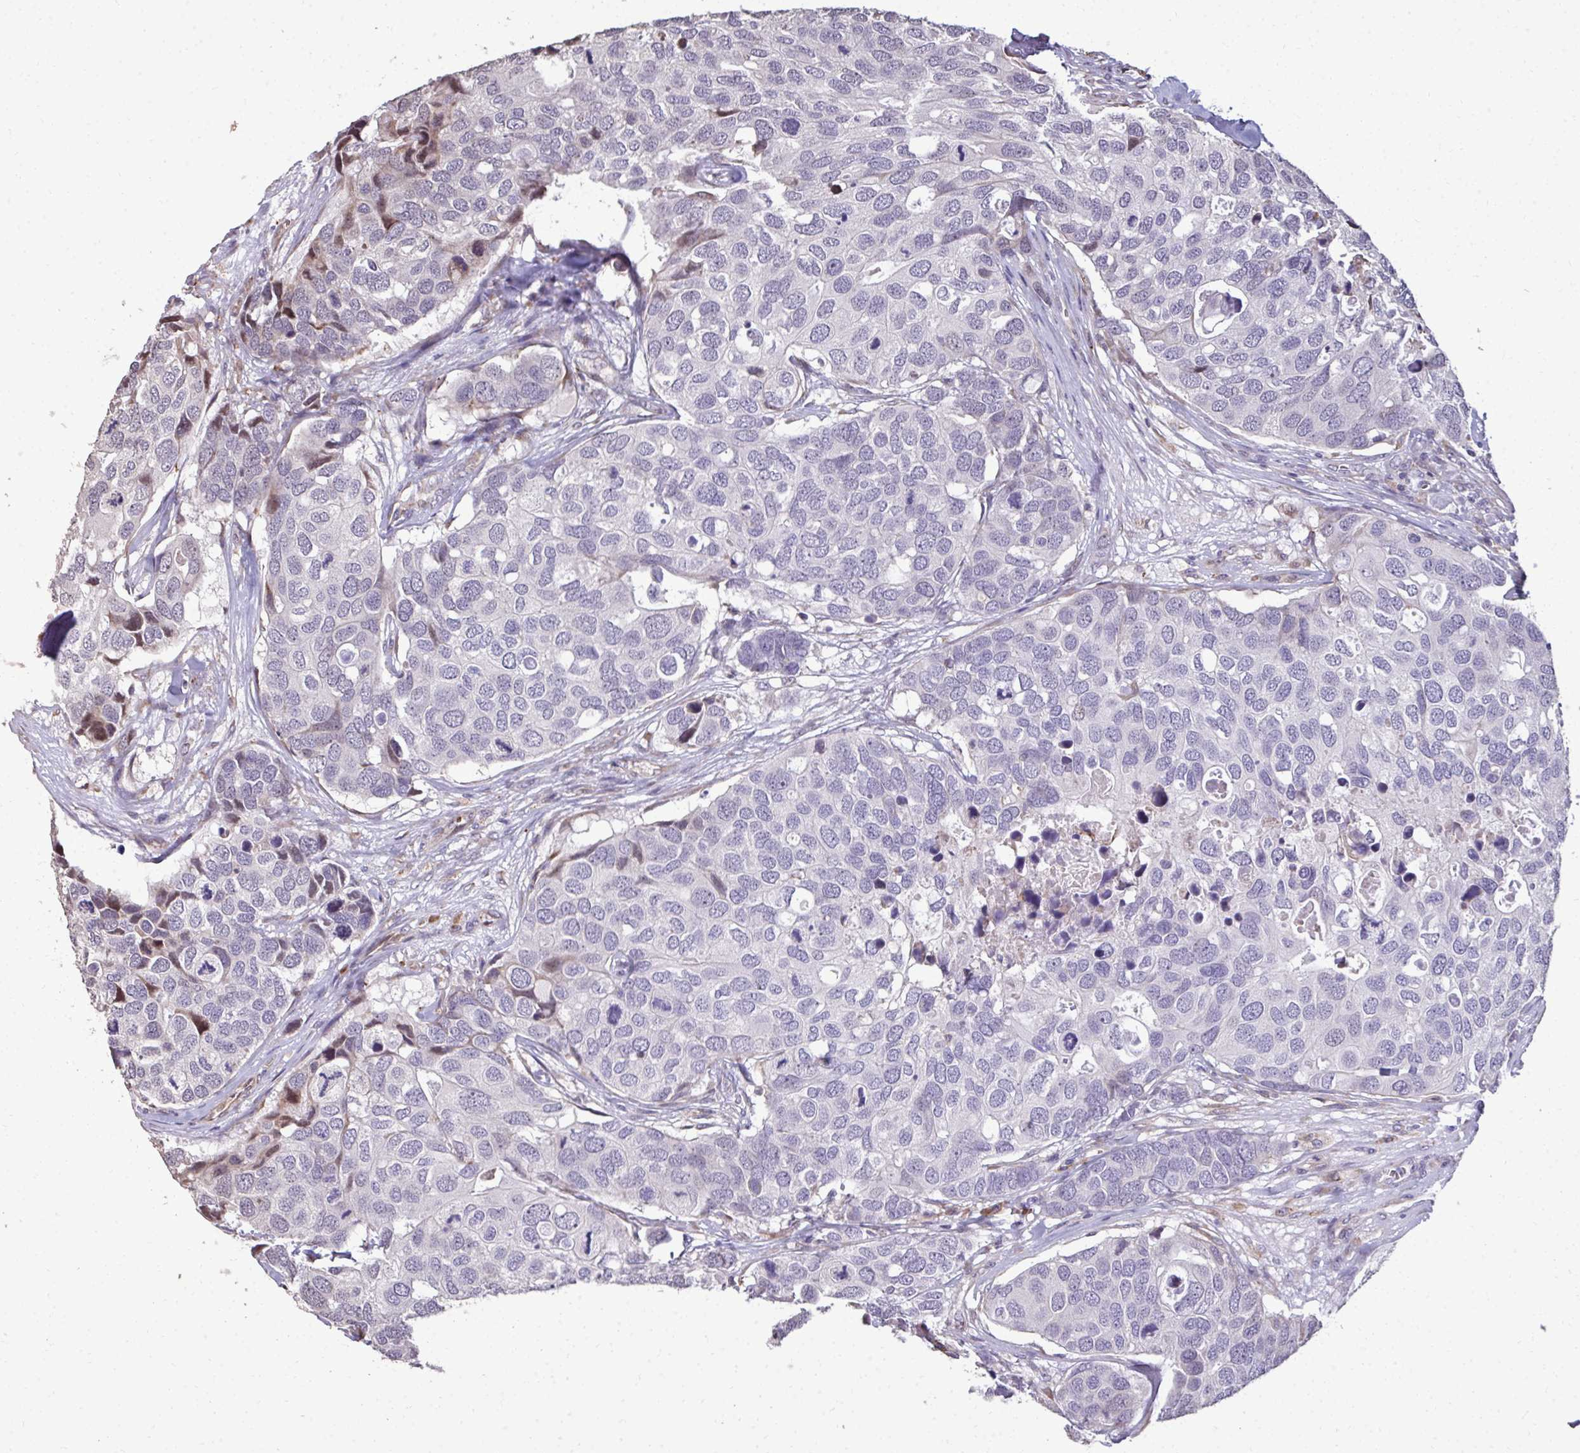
{"staining": {"intensity": "negative", "quantity": "none", "location": "none"}, "tissue": "breast cancer", "cell_type": "Tumor cells", "image_type": "cancer", "snomed": [{"axis": "morphology", "description": "Duct carcinoma"}, {"axis": "topography", "description": "Breast"}], "caption": "Invasive ductal carcinoma (breast) stained for a protein using immunohistochemistry shows no positivity tumor cells.", "gene": "FIBCD1", "patient": {"sex": "female", "age": 83}}